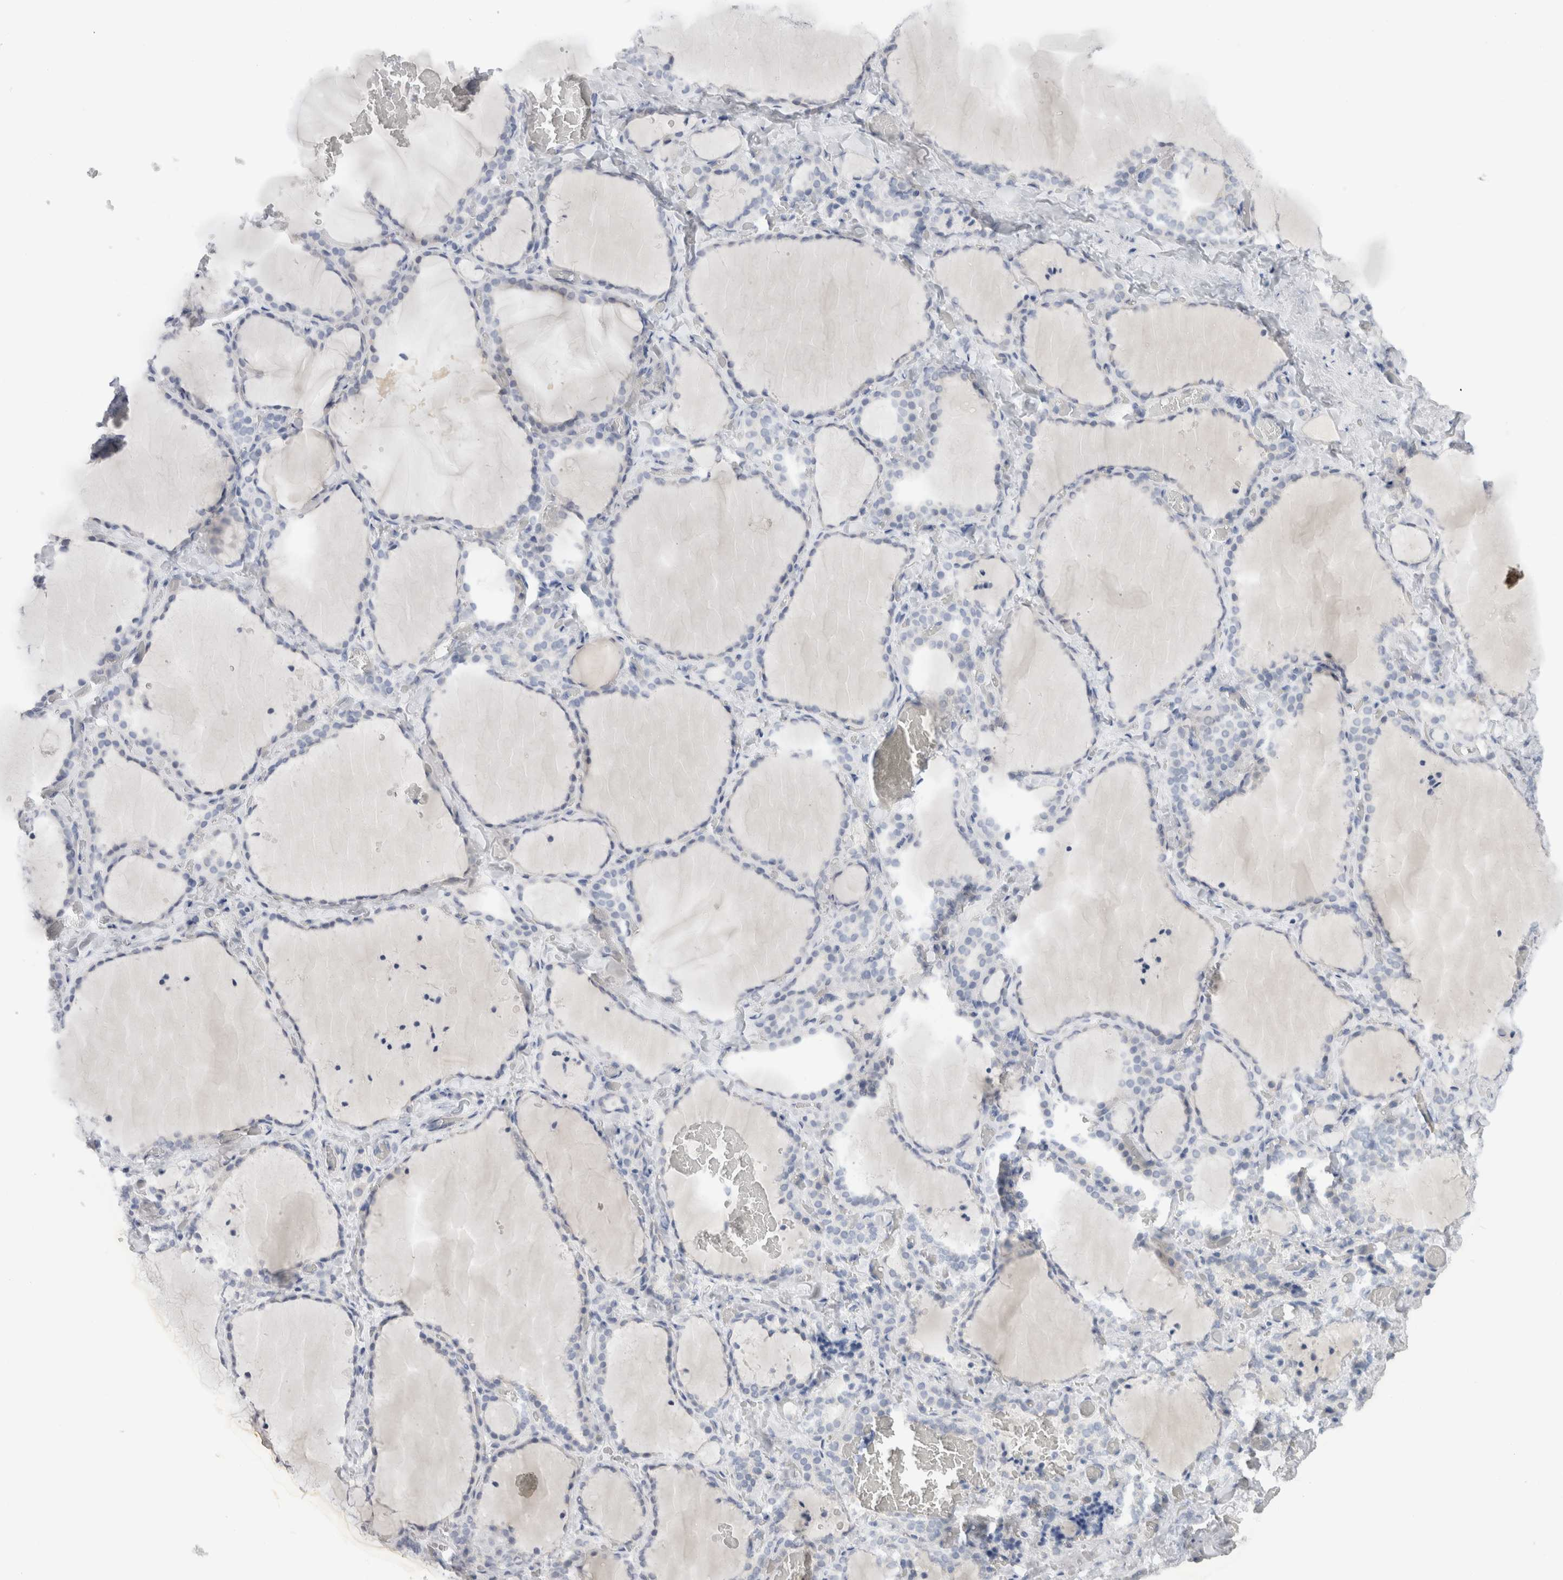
{"staining": {"intensity": "negative", "quantity": "none", "location": "none"}, "tissue": "thyroid gland", "cell_type": "Glandular cells", "image_type": "normal", "snomed": [{"axis": "morphology", "description": "Normal tissue, NOS"}, {"axis": "topography", "description": "Thyroid gland"}], "caption": "An immunohistochemistry (IHC) micrograph of normal thyroid gland is shown. There is no staining in glandular cells of thyroid gland.", "gene": "C9orf50", "patient": {"sex": "female", "age": 22}}